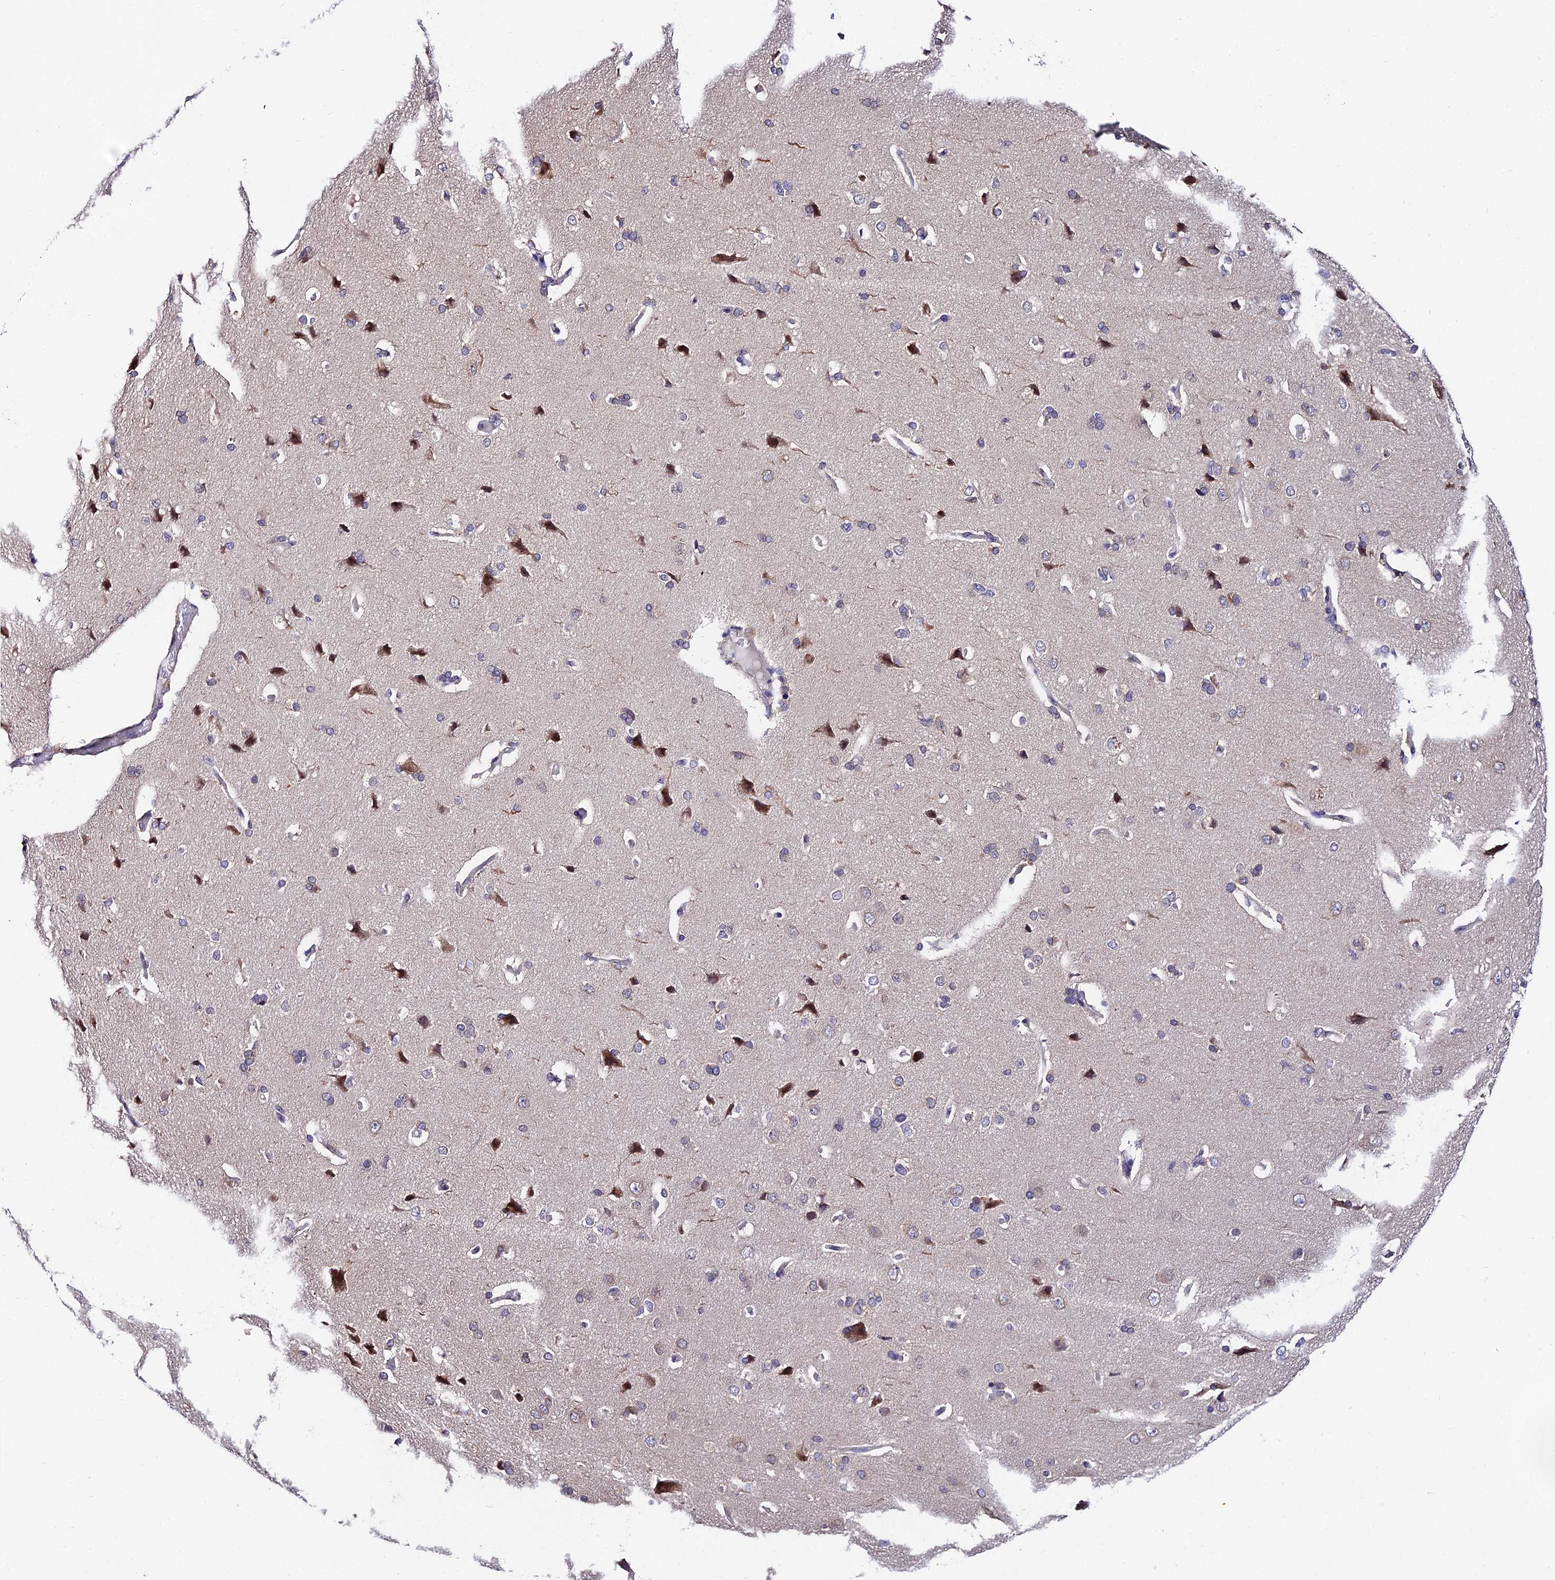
{"staining": {"intensity": "negative", "quantity": "none", "location": "none"}, "tissue": "cerebral cortex", "cell_type": "Endothelial cells", "image_type": "normal", "snomed": [{"axis": "morphology", "description": "Normal tissue, NOS"}, {"axis": "topography", "description": "Cerebral cortex"}], "caption": "Endothelial cells show no significant protein positivity in normal cerebral cortex. Nuclei are stained in blue.", "gene": "INPP4A", "patient": {"sex": "male", "age": 62}}